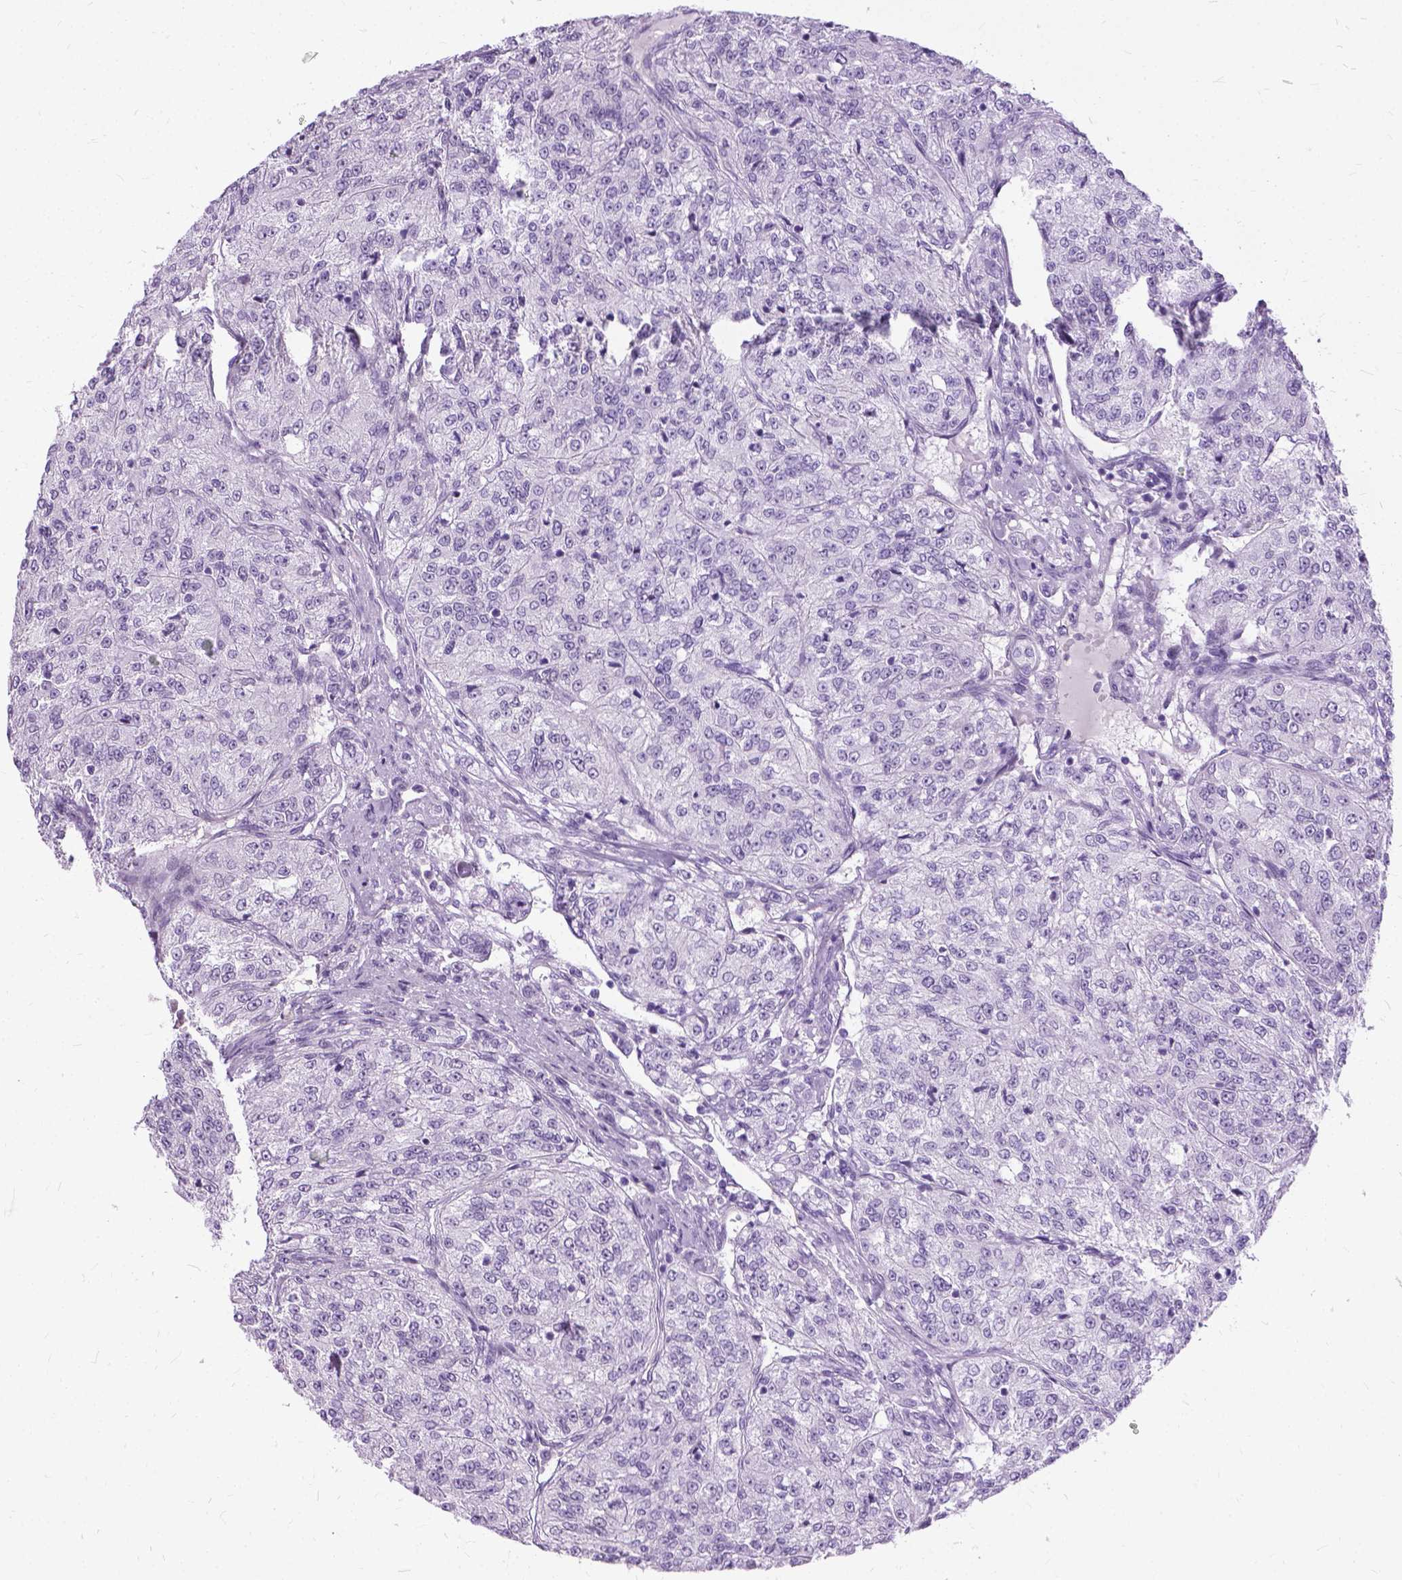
{"staining": {"intensity": "negative", "quantity": "none", "location": "none"}, "tissue": "renal cancer", "cell_type": "Tumor cells", "image_type": "cancer", "snomed": [{"axis": "morphology", "description": "Adenocarcinoma, NOS"}, {"axis": "topography", "description": "Kidney"}], "caption": "Protein analysis of renal cancer (adenocarcinoma) reveals no significant expression in tumor cells.", "gene": "PROB1", "patient": {"sex": "female", "age": 63}}